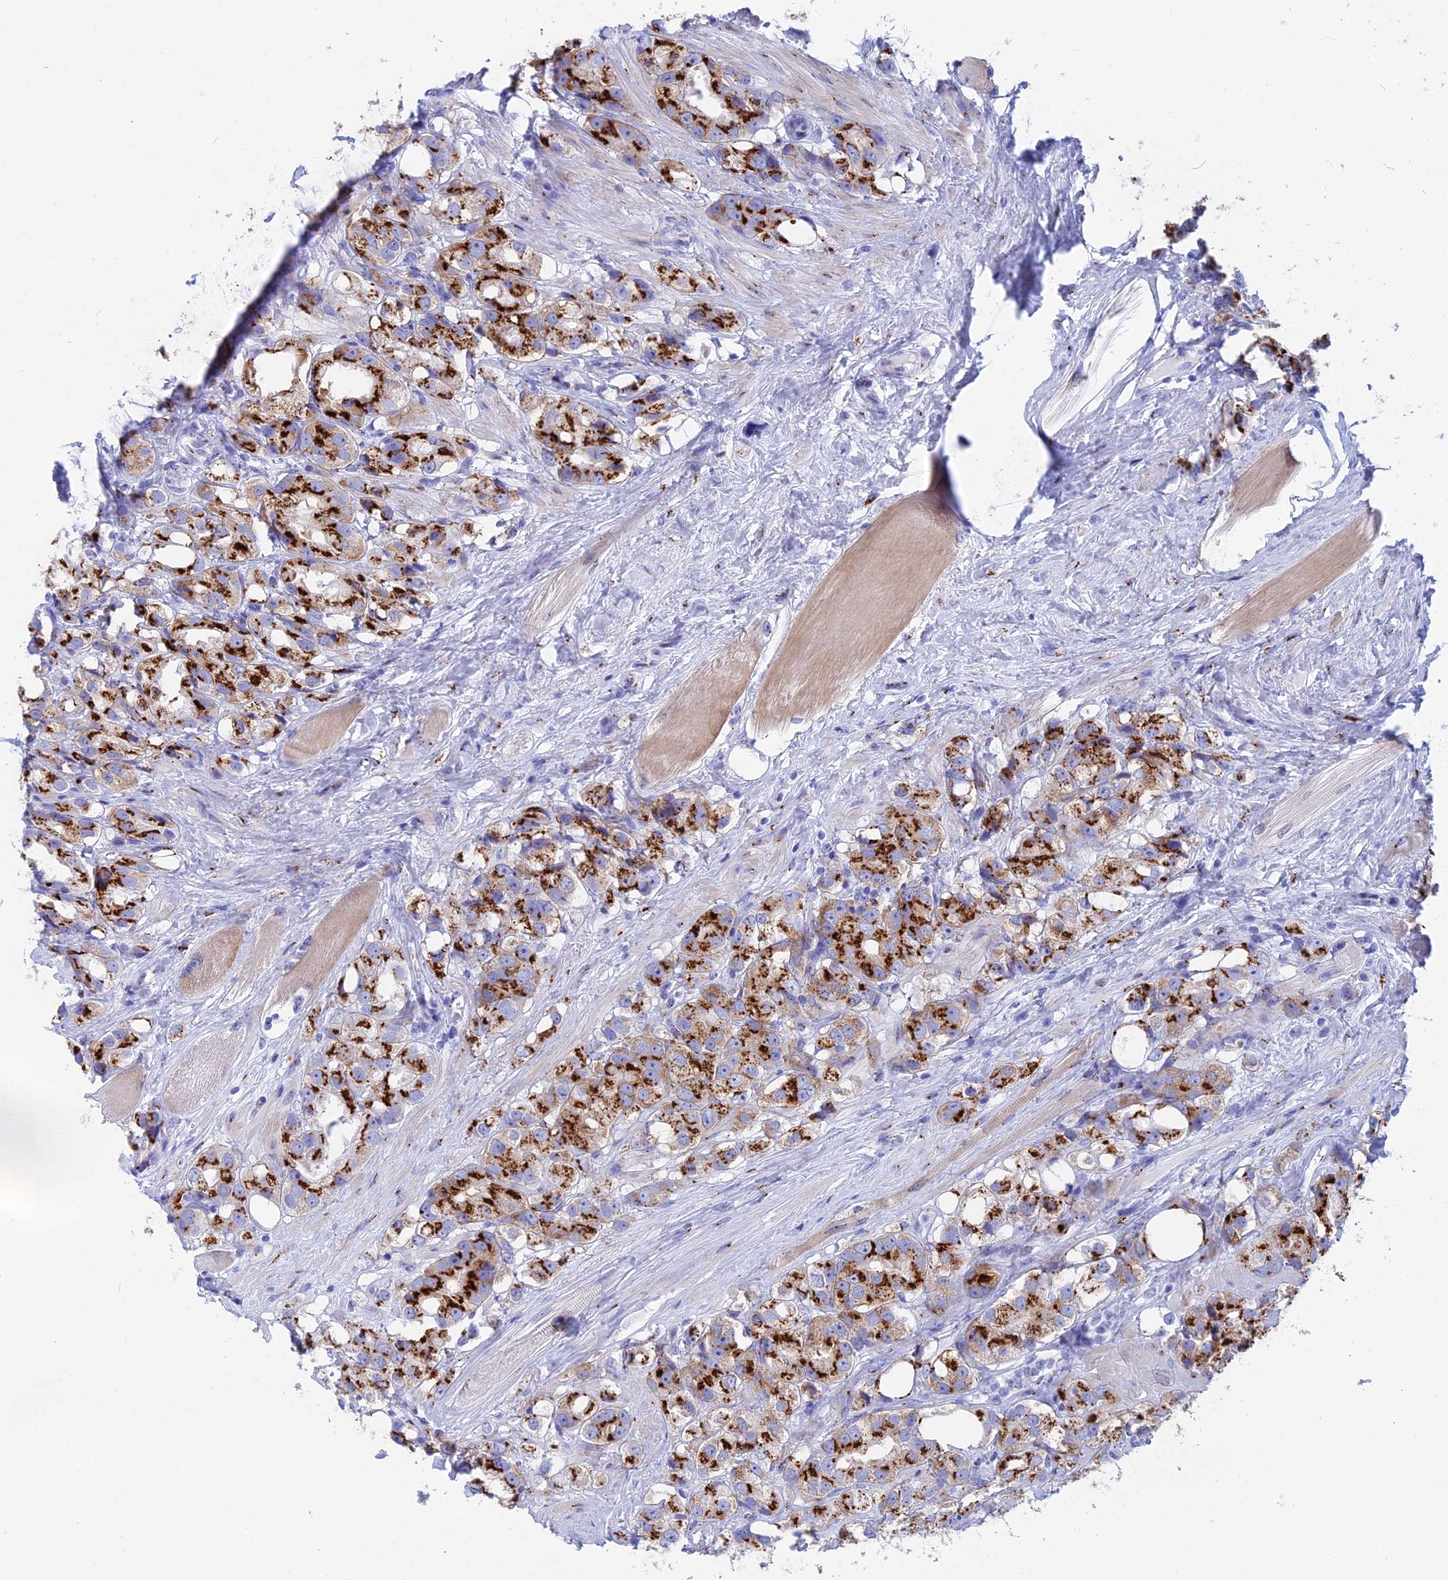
{"staining": {"intensity": "strong", "quantity": ">75%", "location": "cytoplasmic/membranous"}, "tissue": "prostate cancer", "cell_type": "Tumor cells", "image_type": "cancer", "snomed": [{"axis": "morphology", "description": "Adenocarcinoma, NOS"}, {"axis": "topography", "description": "Prostate"}], "caption": "The photomicrograph displays immunohistochemical staining of adenocarcinoma (prostate). There is strong cytoplasmic/membranous staining is seen in approximately >75% of tumor cells.", "gene": "ERICH4", "patient": {"sex": "male", "age": 79}}